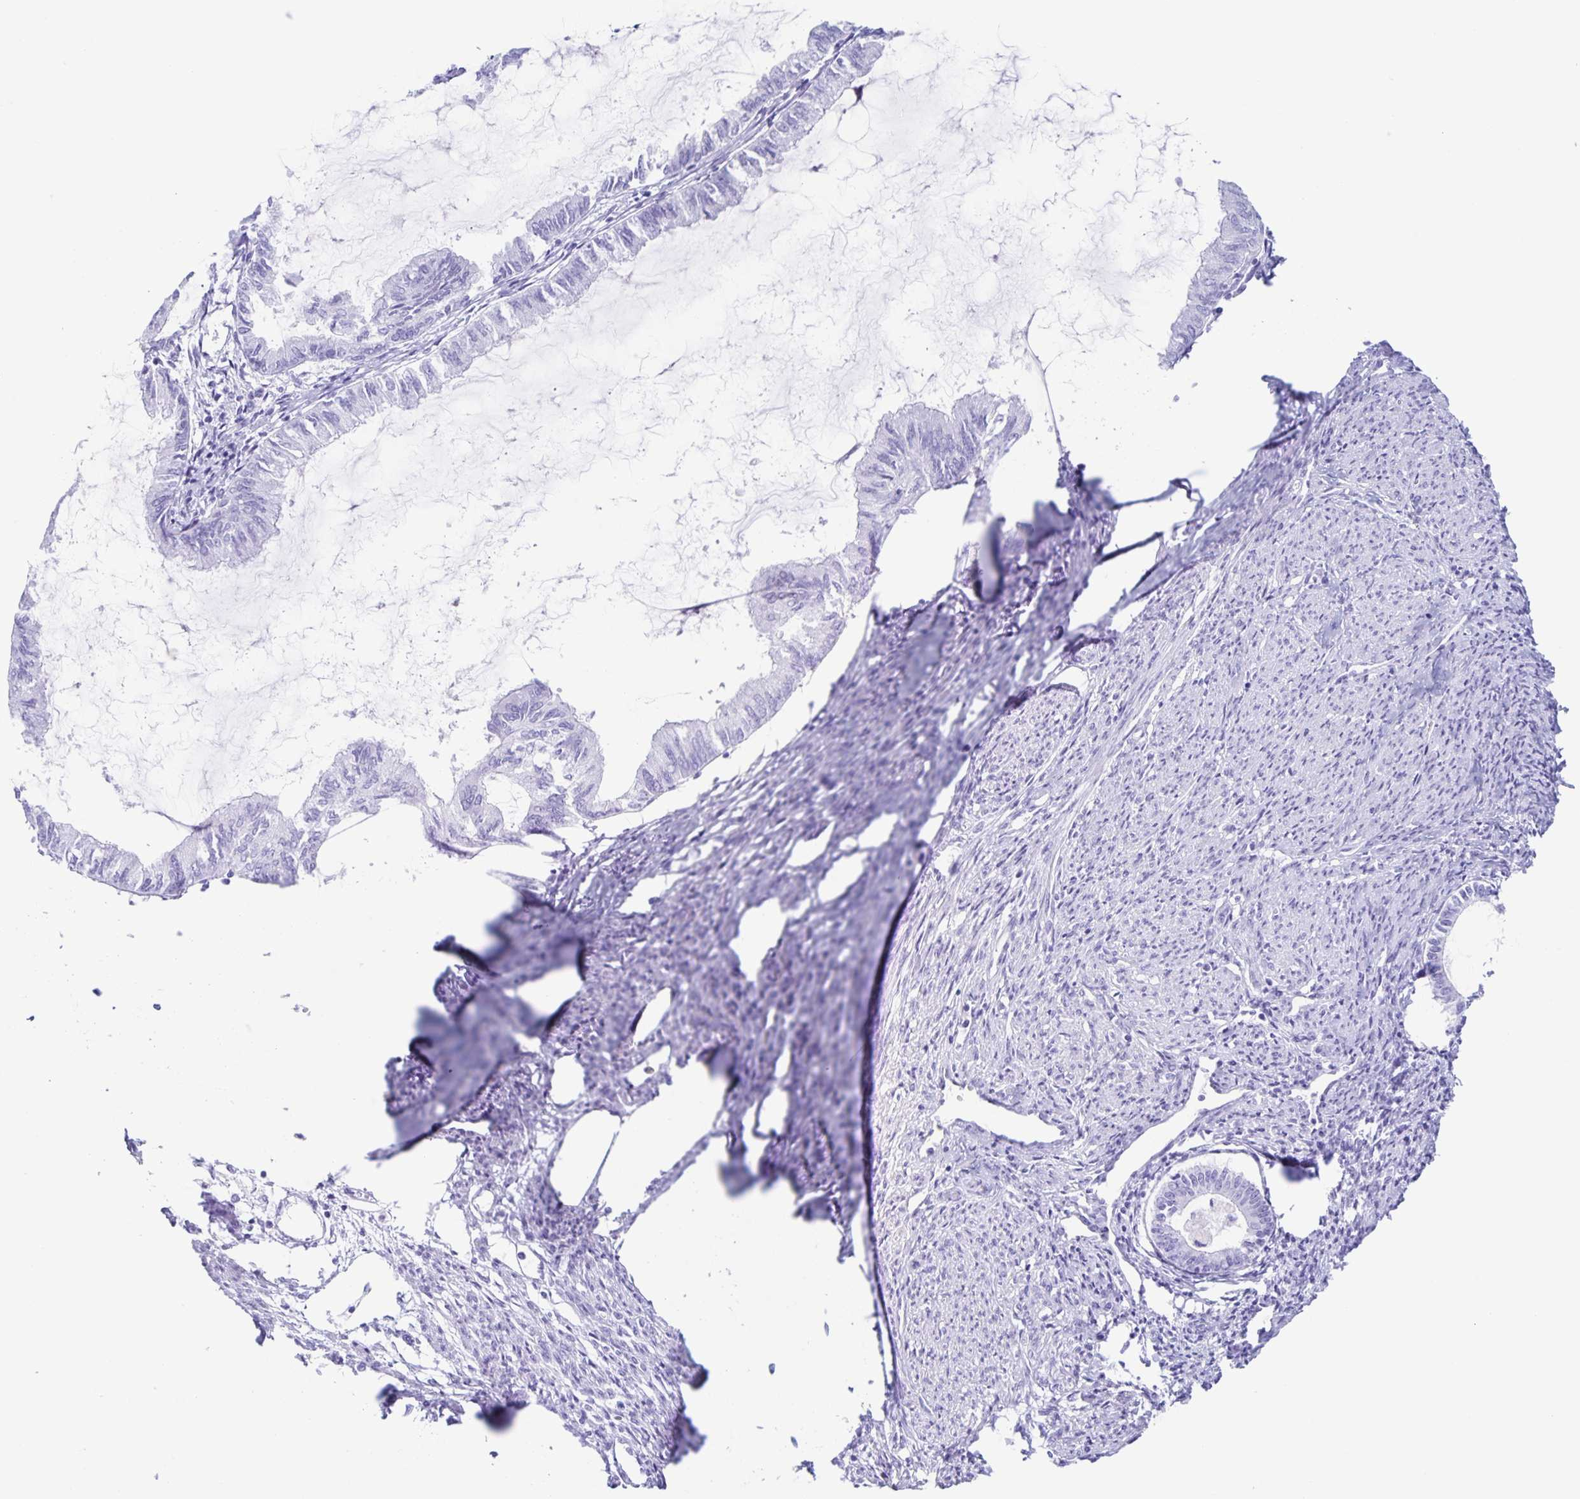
{"staining": {"intensity": "negative", "quantity": "none", "location": "none"}, "tissue": "endometrial cancer", "cell_type": "Tumor cells", "image_type": "cancer", "snomed": [{"axis": "morphology", "description": "Adenocarcinoma, NOS"}, {"axis": "topography", "description": "Endometrium"}], "caption": "A high-resolution image shows IHC staining of endometrial cancer, which shows no significant expression in tumor cells.", "gene": "C12orf56", "patient": {"sex": "female", "age": 86}}